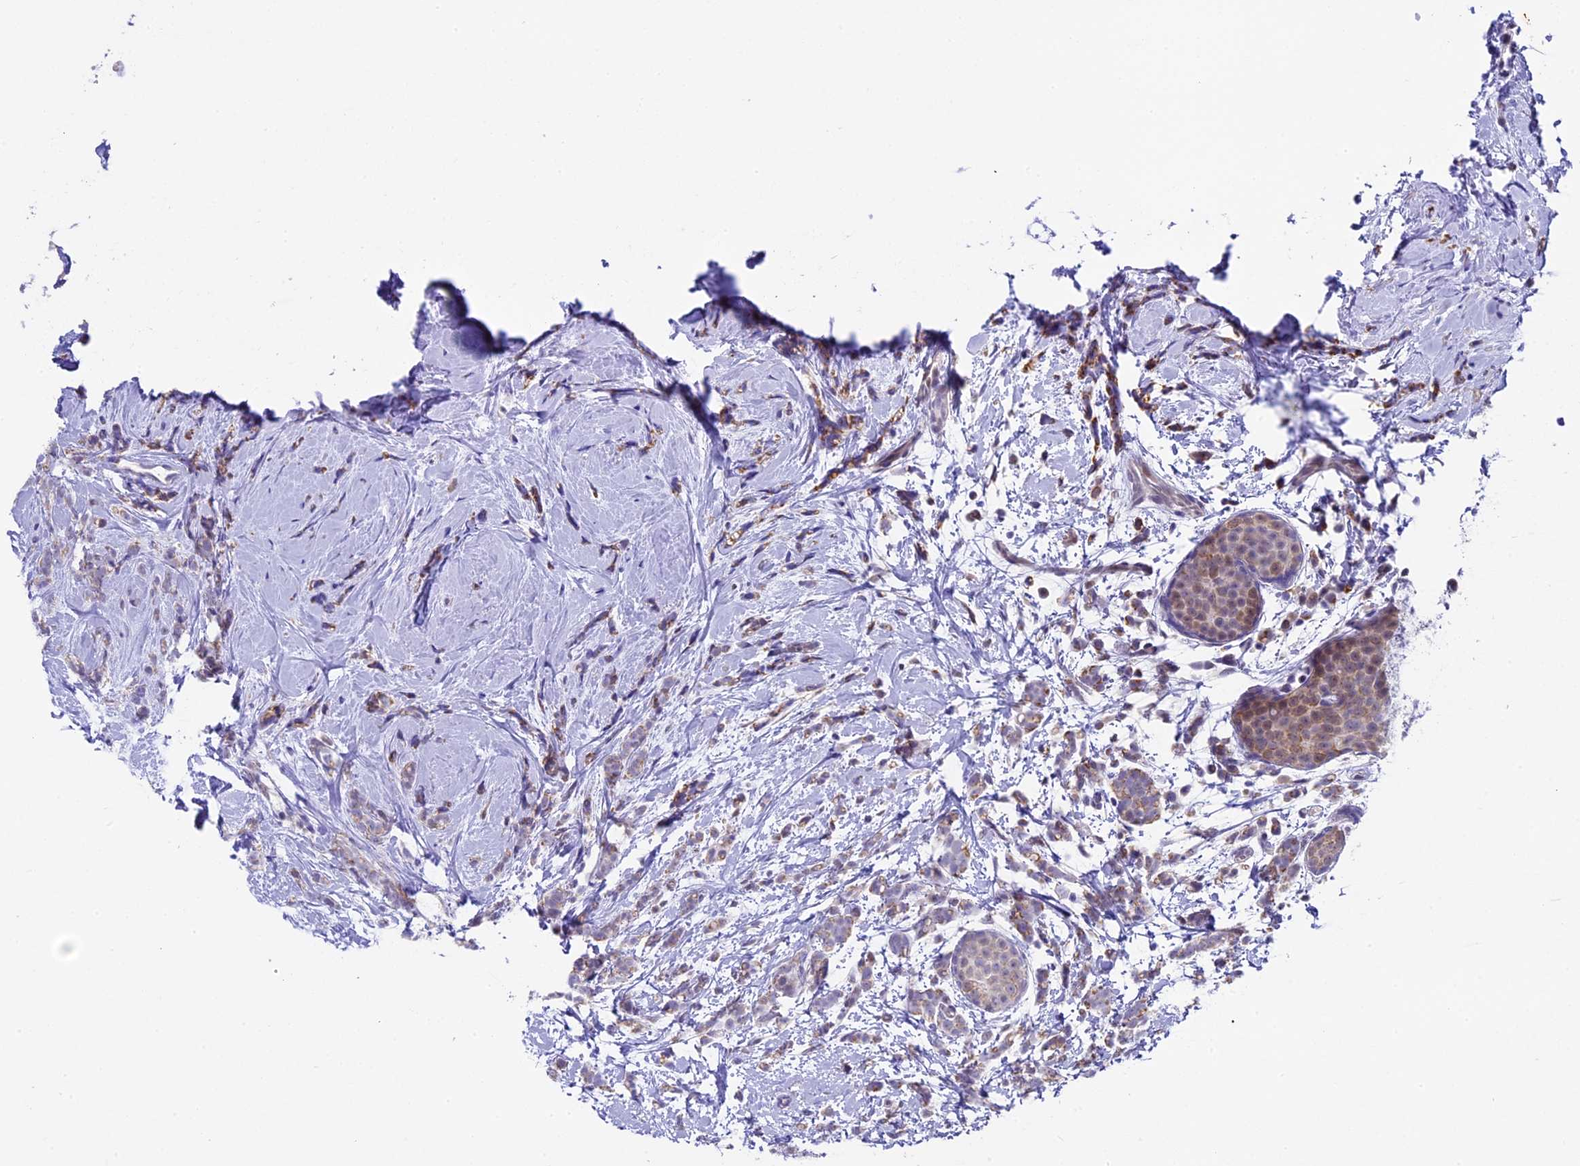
{"staining": {"intensity": "weak", "quantity": "<25%", "location": "nuclear"}, "tissue": "breast cancer", "cell_type": "Tumor cells", "image_type": "cancer", "snomed": [{"axis": "morphology", "description": "Lobular carcinoma"}, {"axis": "topography", "description": "Breast"}], "caption": "Immunohistochemistry histopathology image of lobular carcinoma (breast) stained for a protein (brown), which exhibits no staining in tumor cells. Nuclei are stained in blue.", "gene": "OSGEP", "patient": {"sex": "female", "age": 58}}